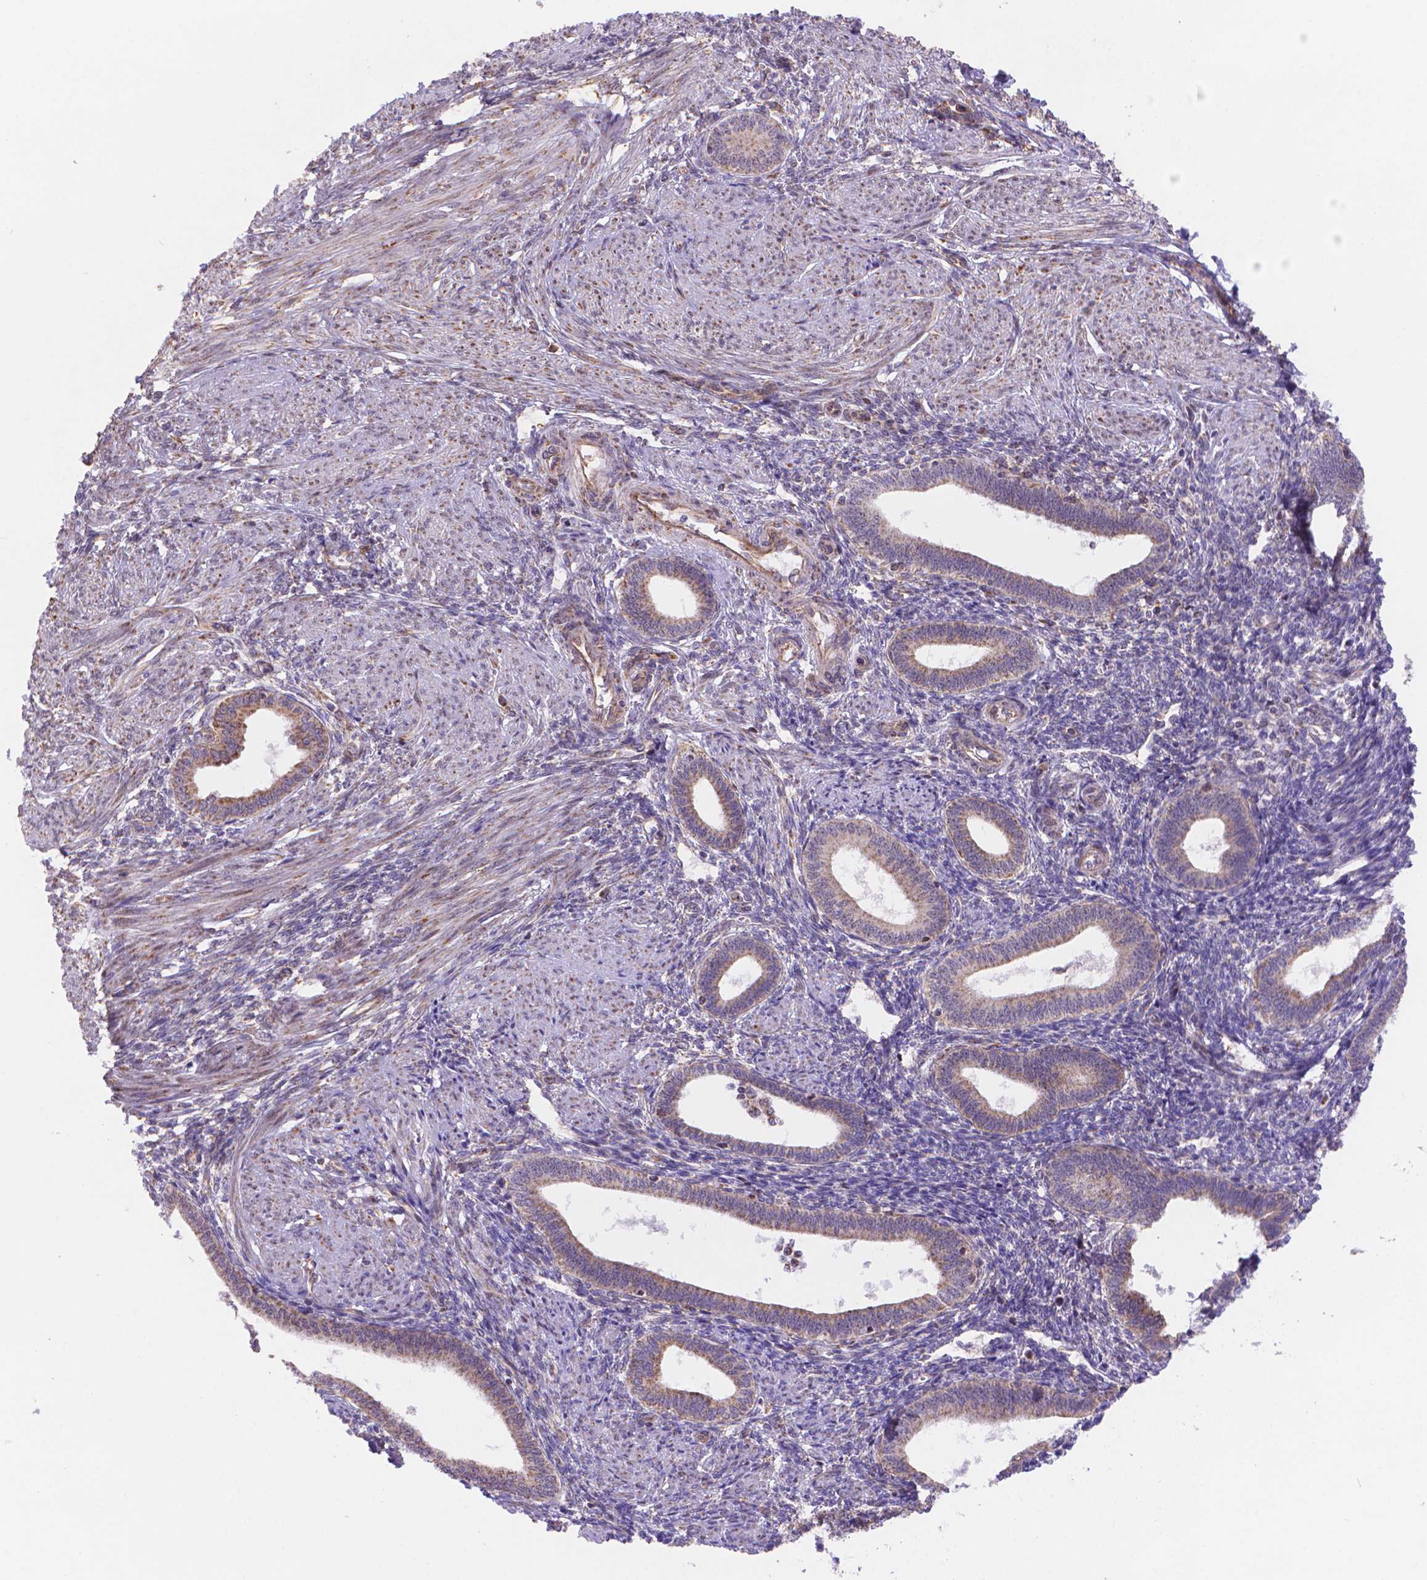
{"staining": {"intensity": "negative", "quantity": "none", "location": "none"}, "tissue": "endometrium", "cell_type": "Cells in endometrial stroma", "image_type": "normal", "snomed": [{"axis": "morphology", "description": "Normal tissue, NOS"}, {"axis": "topography", "description": "Endometrium"}], "caption": "Immunohistochemical staining of unremarkable human endometrium demonstrates no significant staining in cells in endometrial stroma. (Brightfield microscopy of DAB (3,3'-diaminobenzidine) immunohistochemistry at high magnification).", "gene": "CYYR1", "patient": {"sex": "female", "age": 42}}